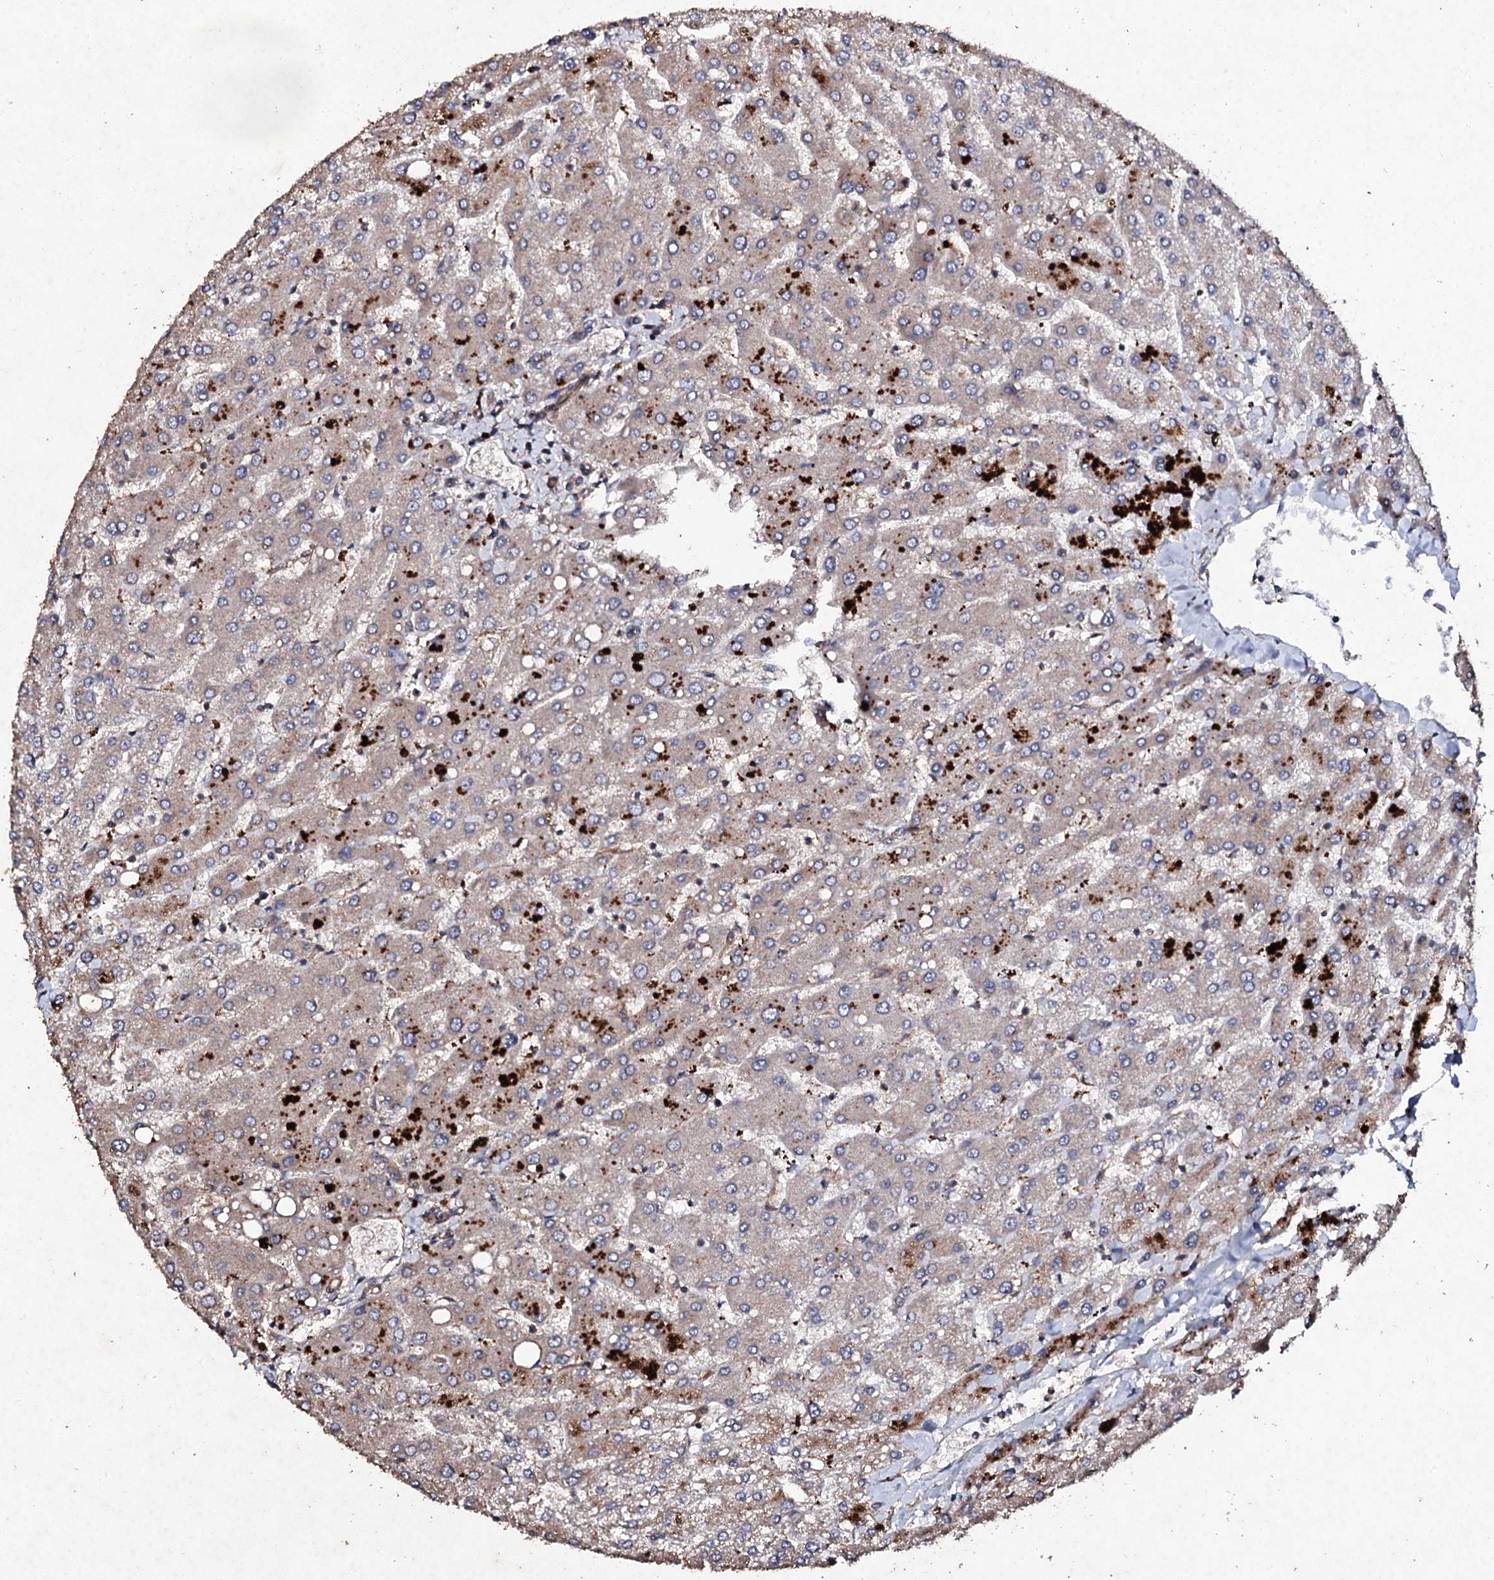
{"staining": {"intensity": "weak", "quantity": ">75%", "location": "cytoplasmic/membranous"}, "tissue": "liver", "cell_type": "Cholangiocytes", "image_type": "normal", "snomed": [{"axis": "morphology", "description": "Normal tissue, NOS"}, {"axis": "topography", "description": "Liver"}], "caption": "Liver stained with IHC demonstrates weak cytoplasmic/membranous positivity in approximately >75% of cholangiocytes.", "gene": "MOCOS", "patient": {"sex": "male", "age": 55}}